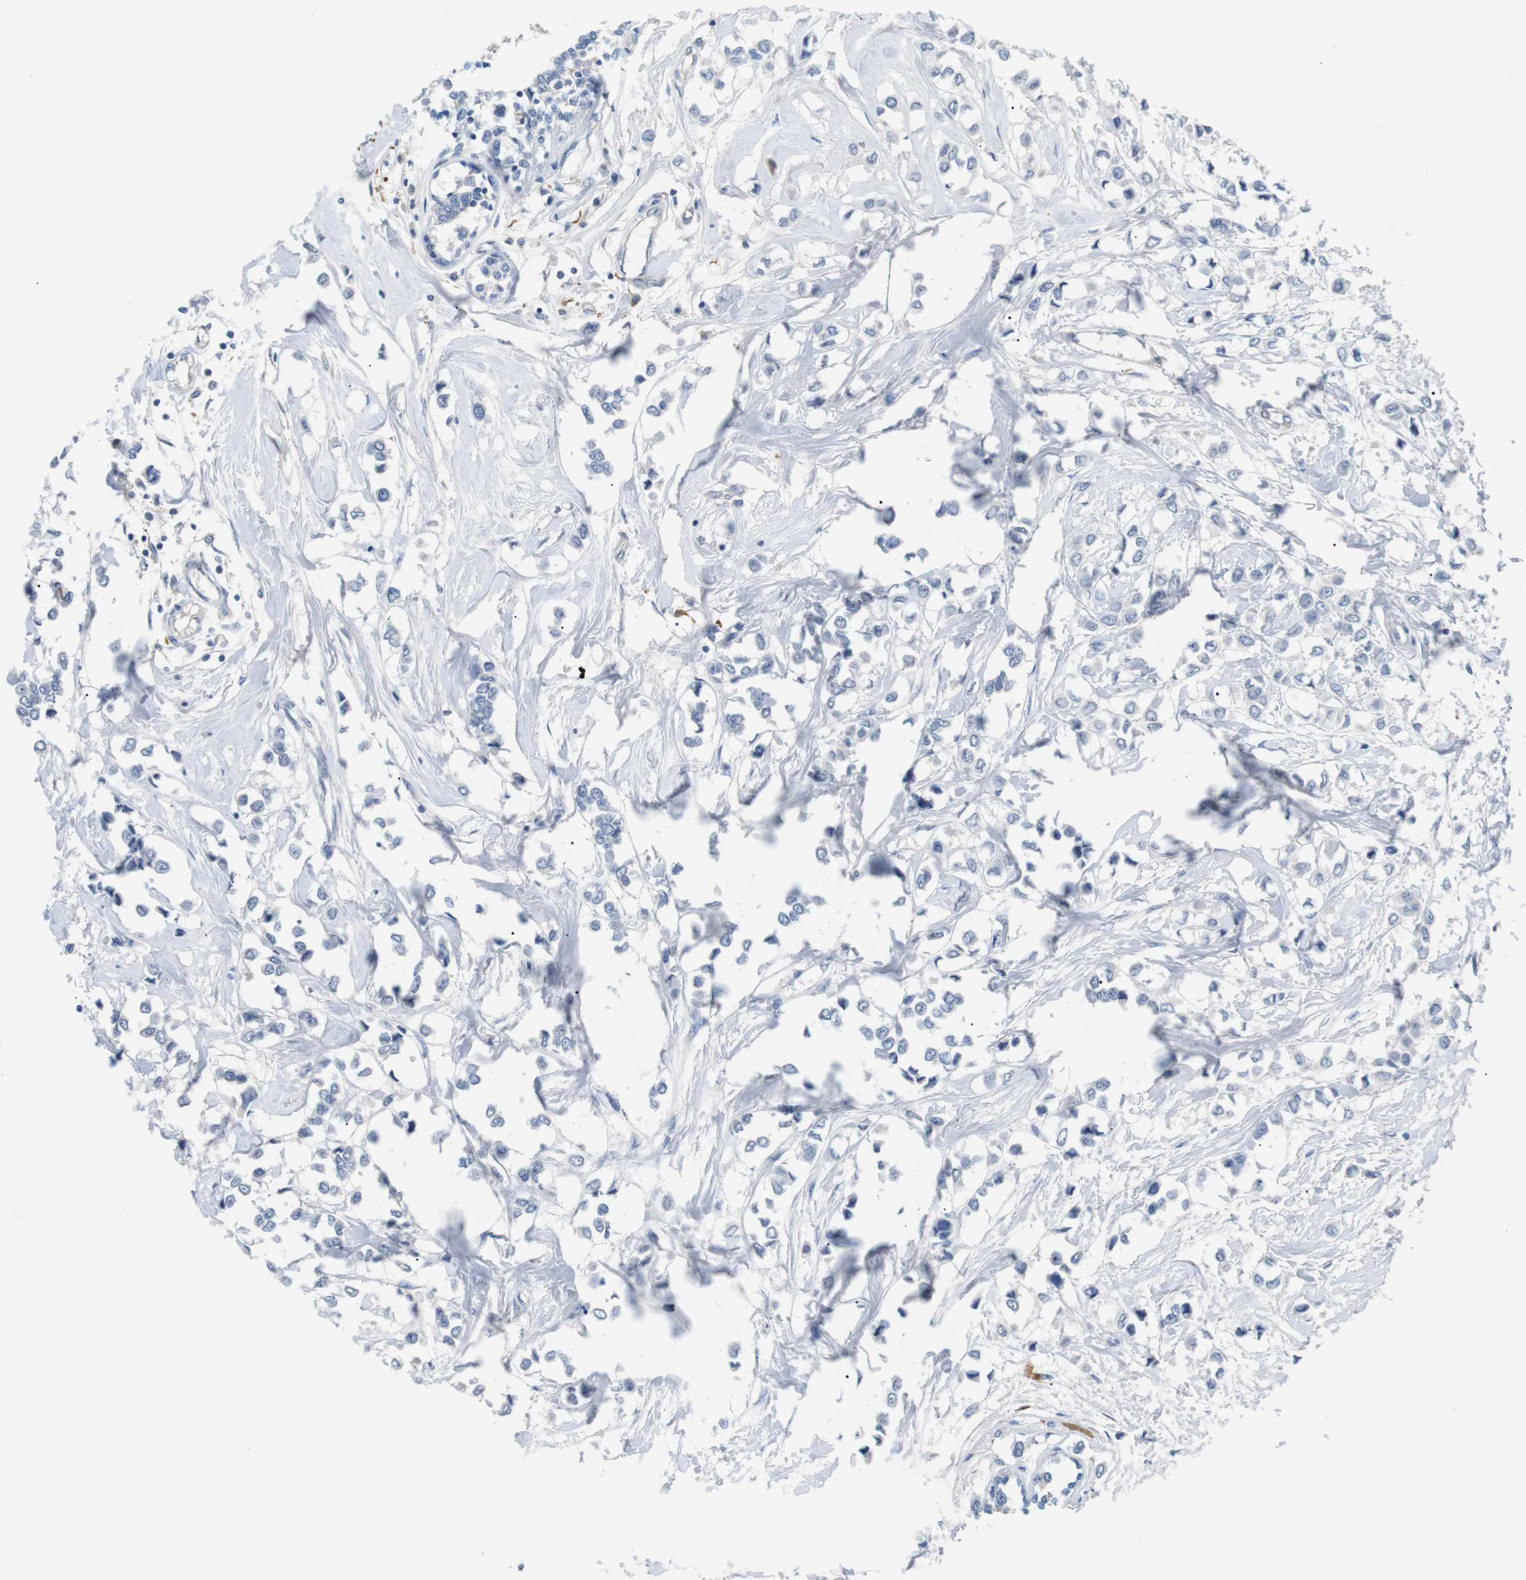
{"staining": {"intensity": "negative", "quantity": "none", "location": "none"}, "tissue": "breast cancer", "cell_type": "Tumor cells", "image_type": "cancer", "snomed": [{"axis": "morphology", "description": "Lobular carcinoma"}, {"axis": "topography", "description": "Breast"}], "caption": "The IHC image has no significant positivity in tumor cells of breast cancer tissue.", "gene": "FCGRT", "patient": {"sex": "female", "age": 51}}